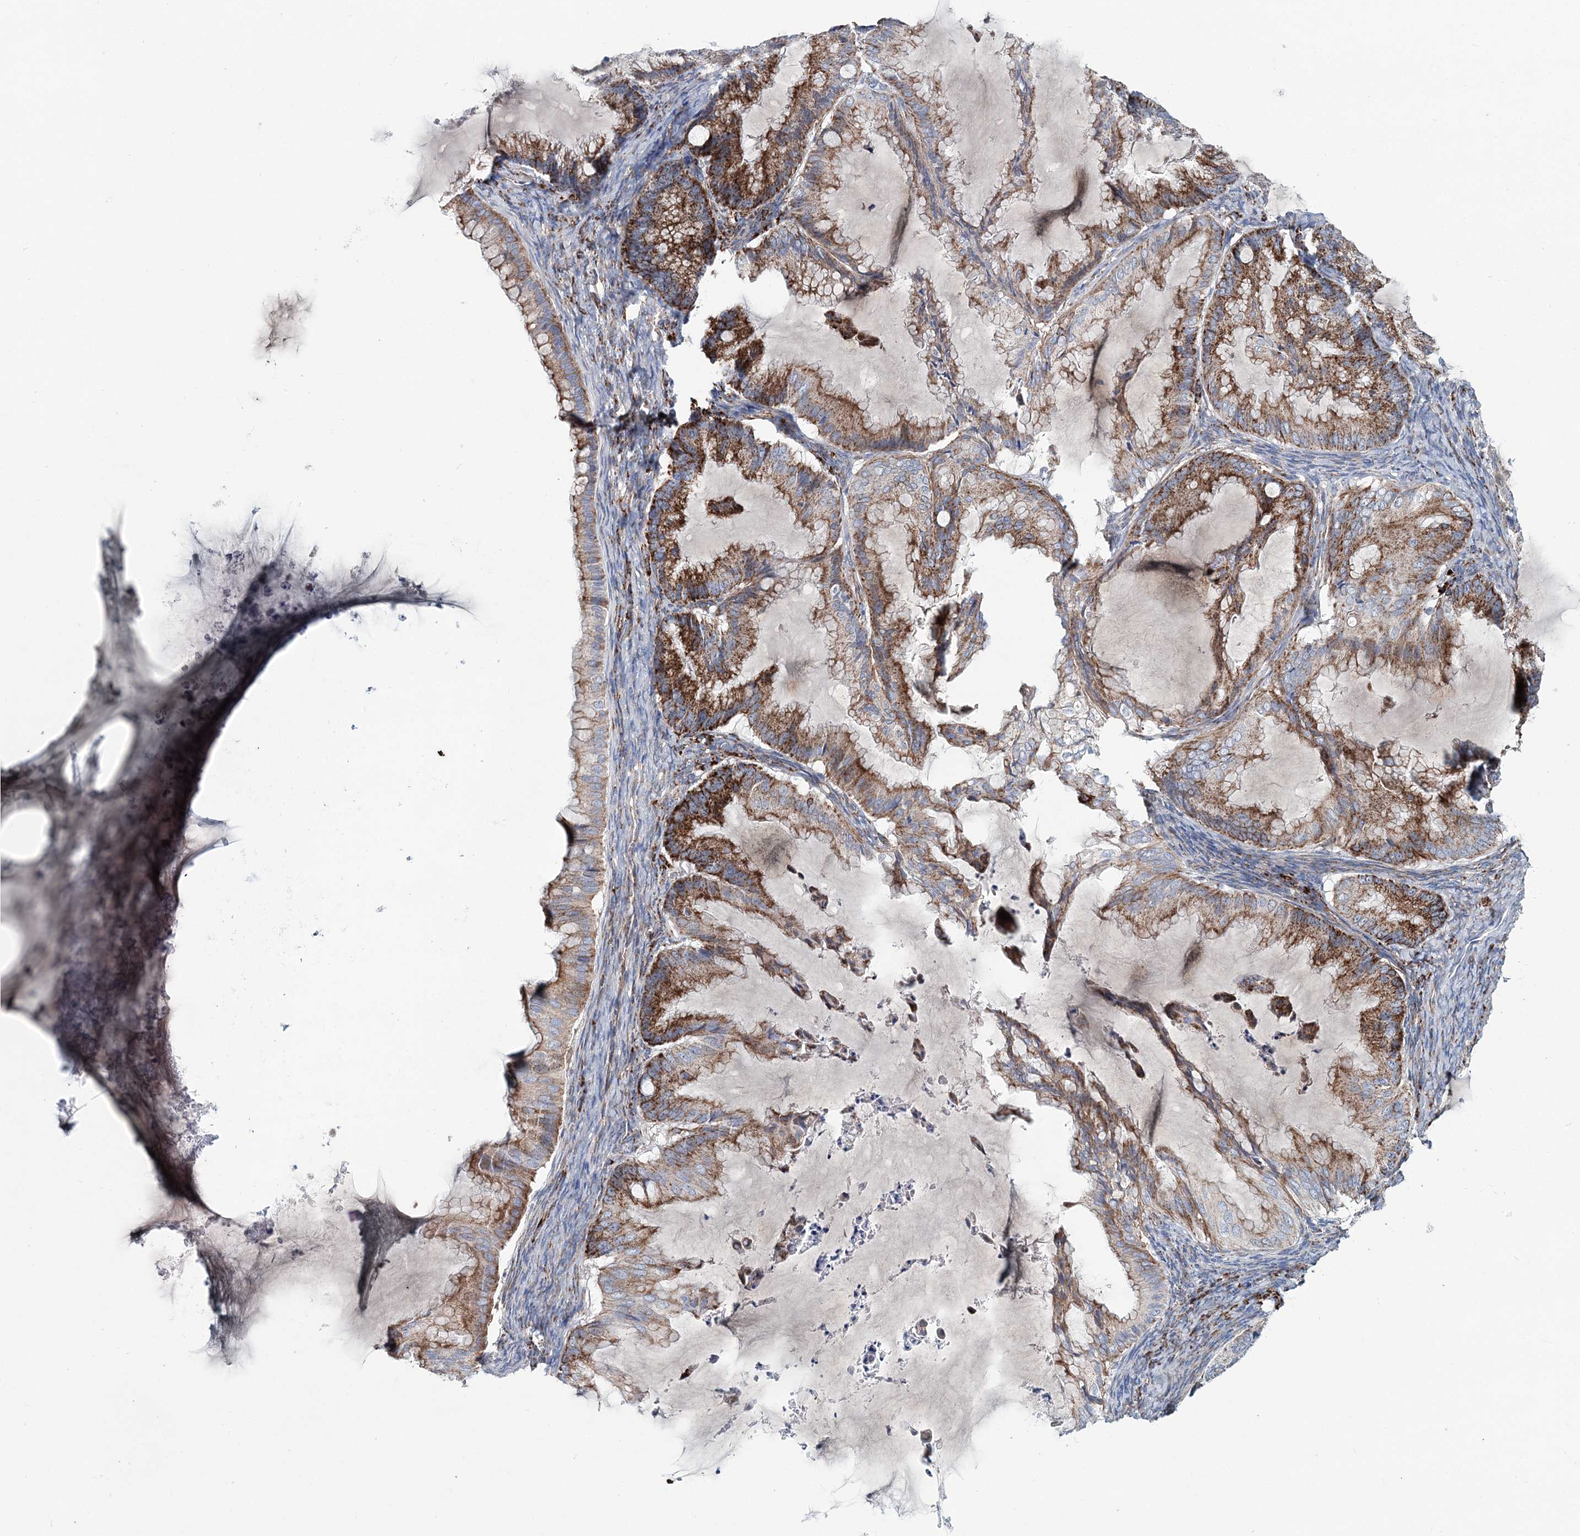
{"staining": {"intensity": "moderate", "quantity": ">75%", "location": "cytoplasmic/membranous"}, "tissue": "ovarian cancer", "cell_type": "Tumor cells", "image_type": "cancer", "snomed": [{"axis": "morphology", "description": "Cystadenocarcinoma, mucinous, NOS"}, {"axis": "topography", "description": "Ovary"}], "caption": "Ovarian mucinous cystadenocarcinoma stained for a protein (brown) reveals moderate cytoplasmic/membranous positive staining in approximately >75% of tumor cells.", "gene": "ARHGAP6", "patient": {"sex": "female", "age": 71}}